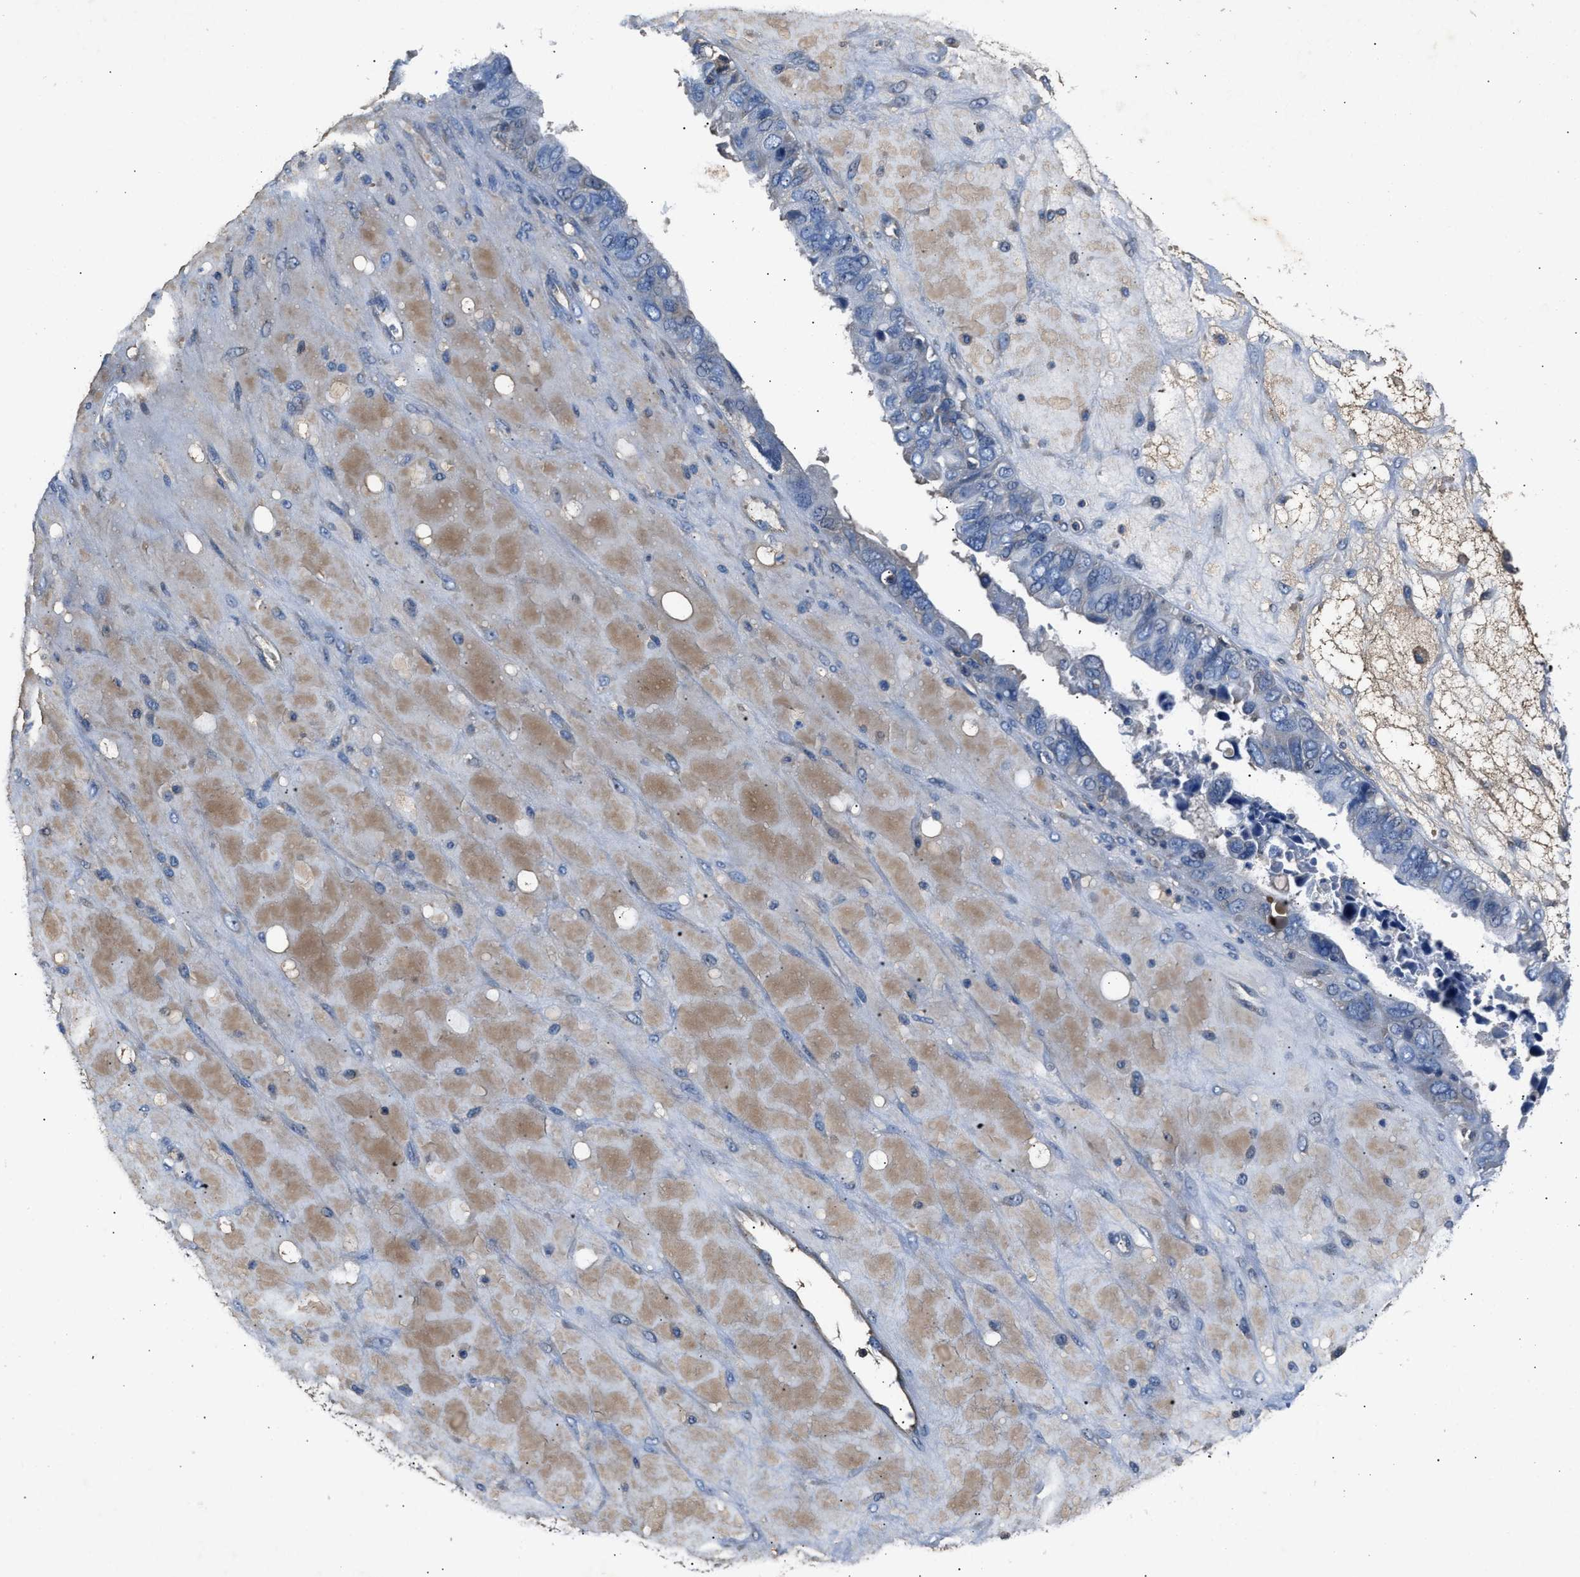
{"staining": {"intensity": "negative", "quantity": "none", "location": "none"}, "tissue": "ovarian cancer", "cell_type": "Tumor cells", "image_type": "cancer", "snomed": [{"axis": "morphology", "description": "Cystadenocarcinoma, serous, NOS"}, {"axis": "topography", "description": "Ovary"}], "caption": "The photomicrograph displays no staining of tumor cells in ovarian serous cystadenocarcinoma.", "gene": "DNAAF5", "patient": {"sex": "female", "age": 79}}